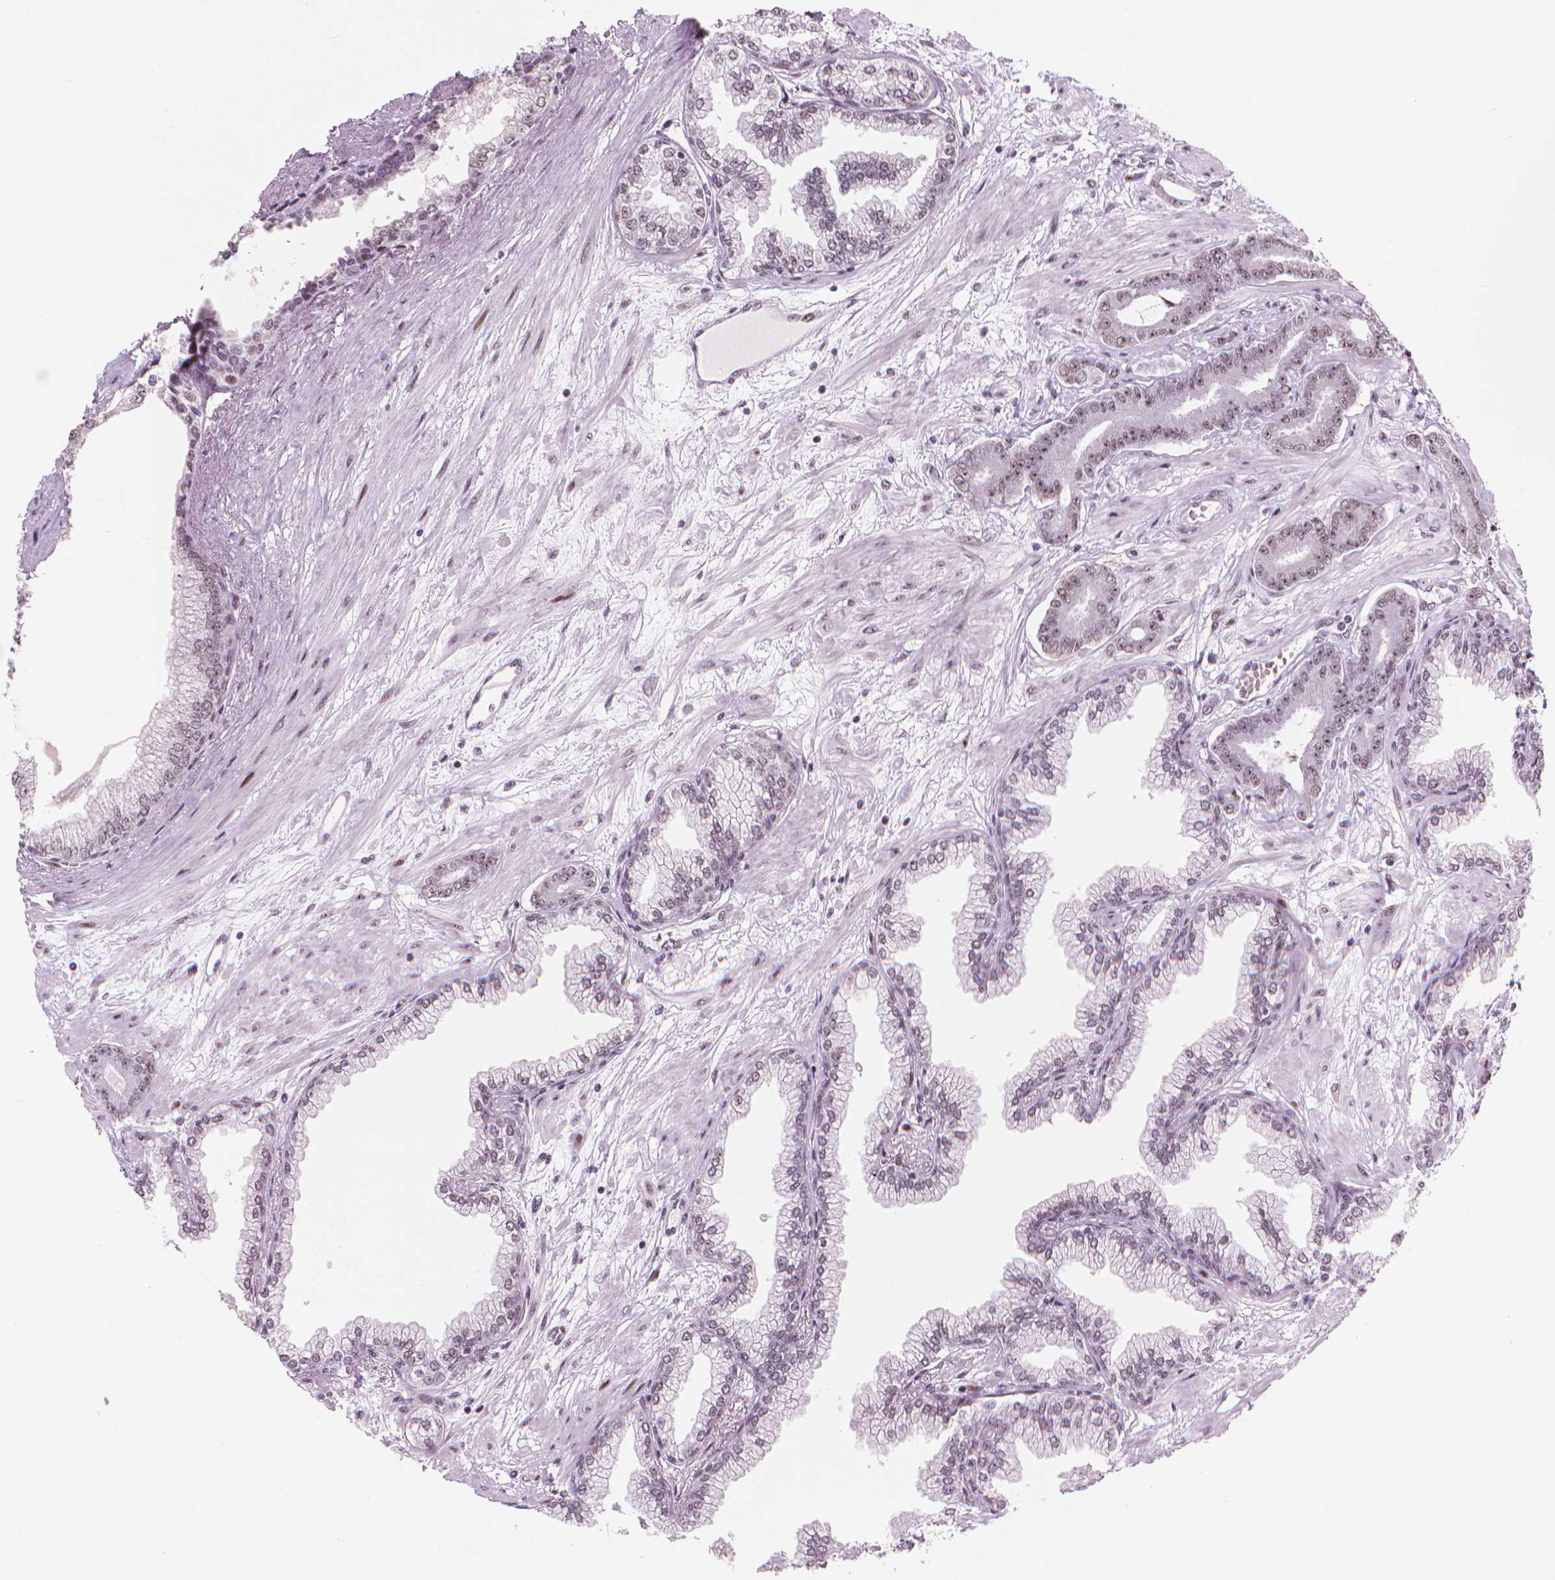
{"staining": {"intensity": "weak", "quantity": ">75%", "location": "nuclear"}, "tissue": "prostate cancer", "cell_type": "Tumor cells", "image_type": "cancer", "snomed": [{"axis": "morphology", "description": "Adenocarcinoma, Low grade"}, {"axis": "topography", "description": "Prostate"}], "caption": "Tumor cells exhibit low levels of weak nuclear positivity in approximately >75% of cells in human prostate cancer.", "gene": "HES7", "patient": {"sex": "male", "age": 64}}